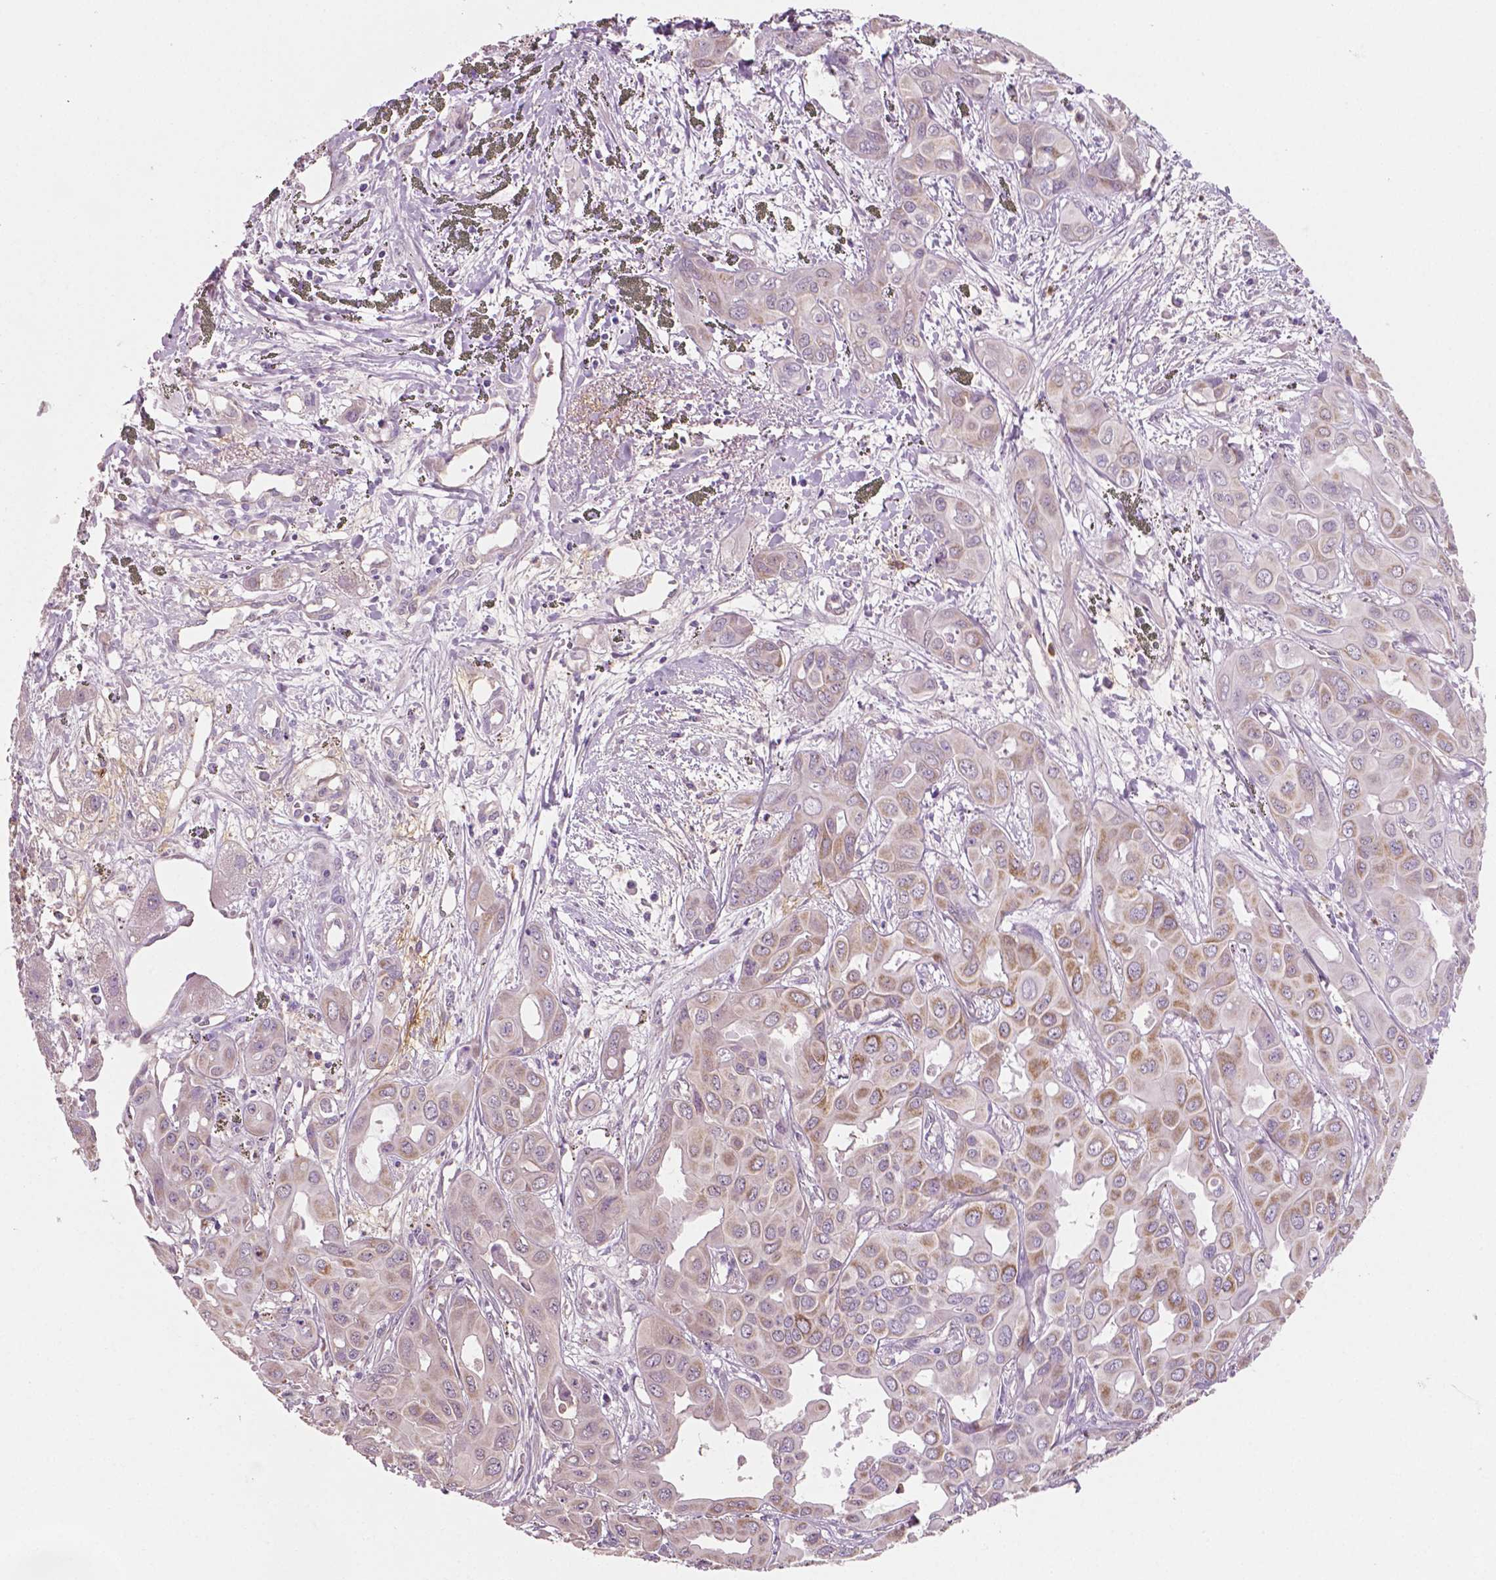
{"staining": {"intensity": "moderate", "quantity": "<25%", "location": "cytoplasmic/membranous"}, "tissue": "liver cancer", "cell_type": "Tumor cells", "image_type": "cancer", "snomed": [{"axis": "morphology", "description": "Cholangiocarcinoma"}, {"axis": "topography", "description": "Liver"}], "caption": "Immunohistochemistry (IHC) micrograph of neoplastic tissue: liver cancer (cholangiocarcinoma) stained using IHC reveals low levels of moderate protein expression localized specifically in the cytoplasmic/membranous of tumor cells, appearing as a cytoplasmic/membranous brown color.", "gene": "PTX3", "patient": {"sex": "female", "age": 60}}